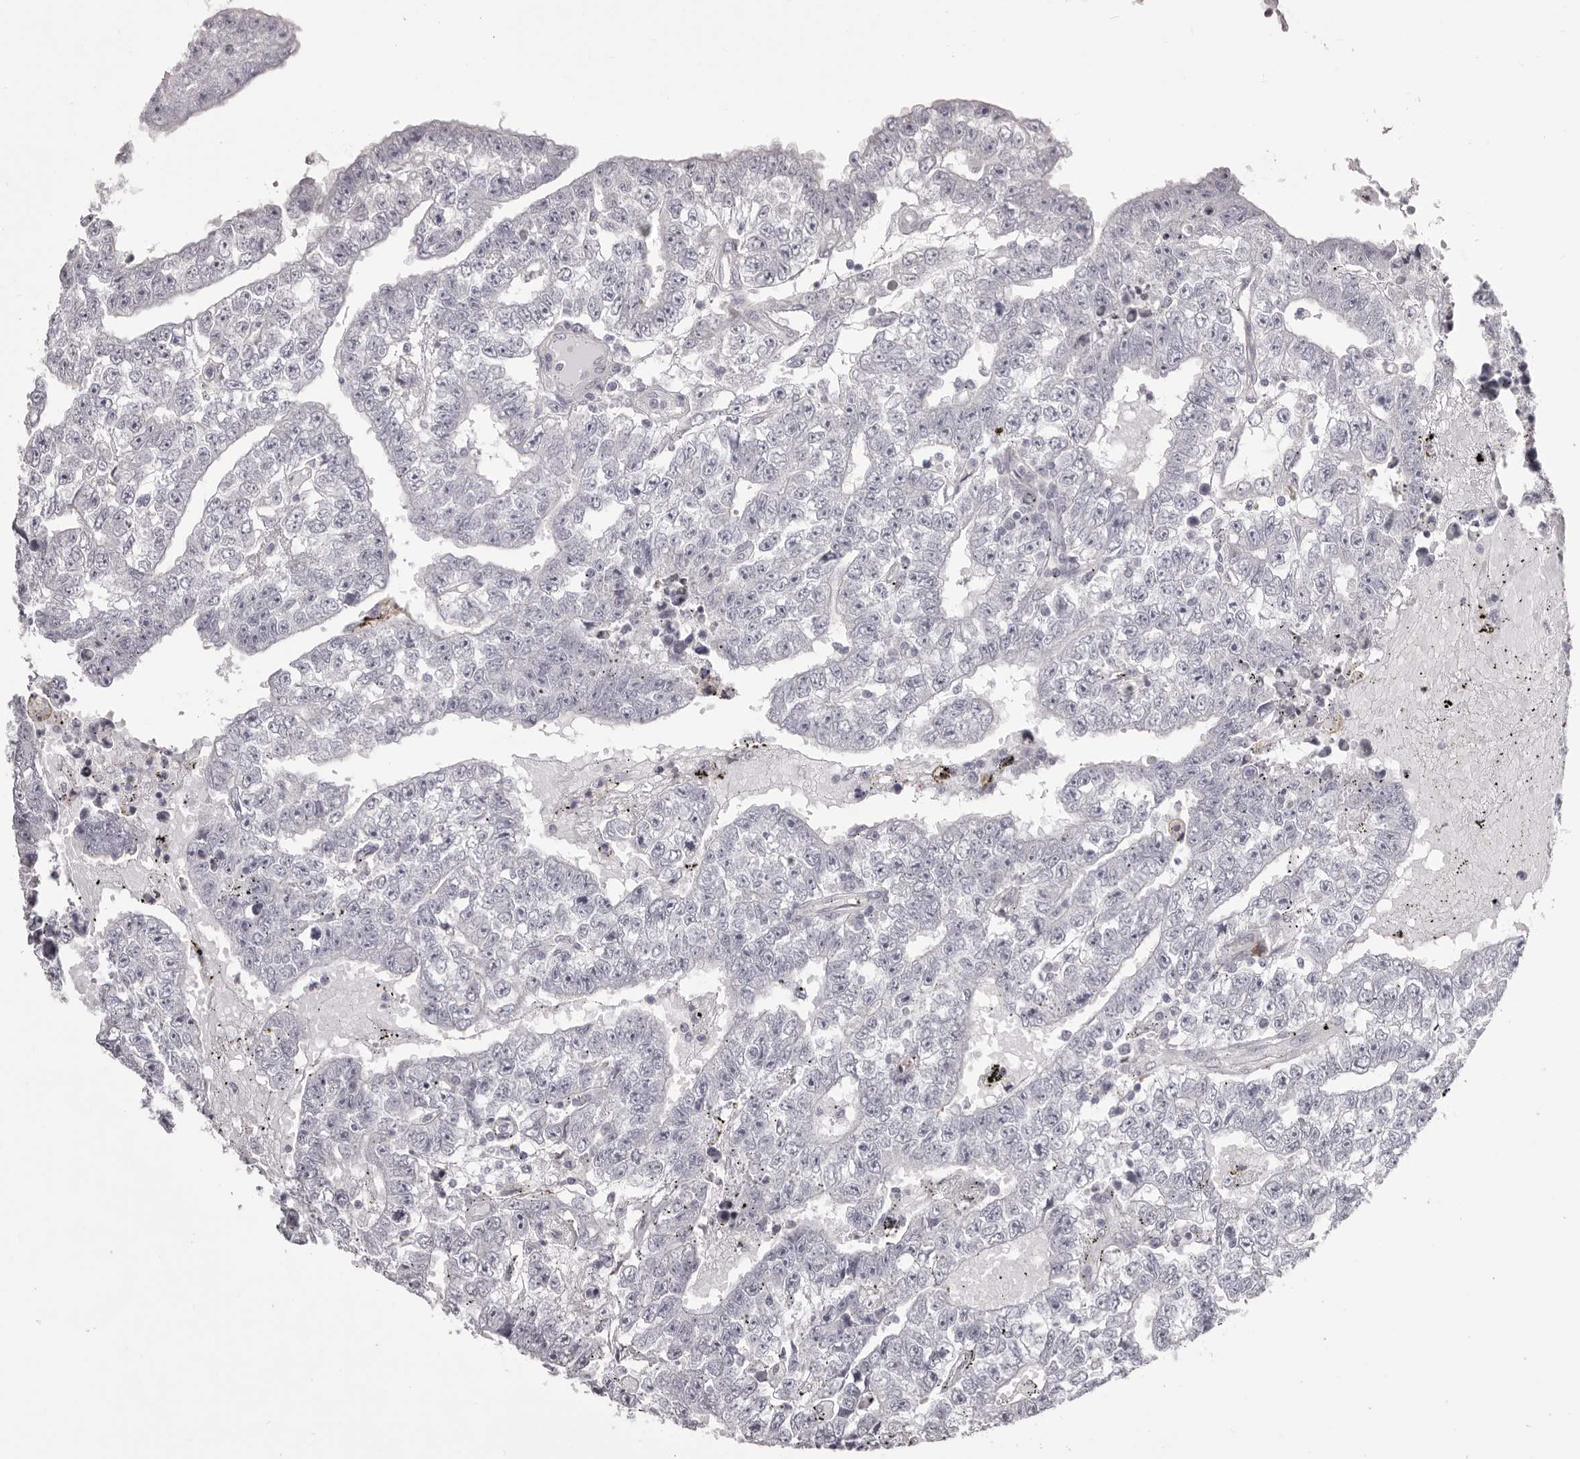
{"staining": {"intensity": "negative", "quantity": "none", "location": "none"}, "tissue": "testis cancer", "cell_type": "Tumor cells", "image_type": "cancer", "snomed": [{"axis": "morphology", "description": "Carcinoma, Embryonal, NOS"}, {"axis": "topography", "description": "Testis"}], "caption": "Immunohistochemistry of testis cancer exhibits no staining in tumor cells.", "gene": "OTUD3", "patient": {"sex": "male", "age": 25}}